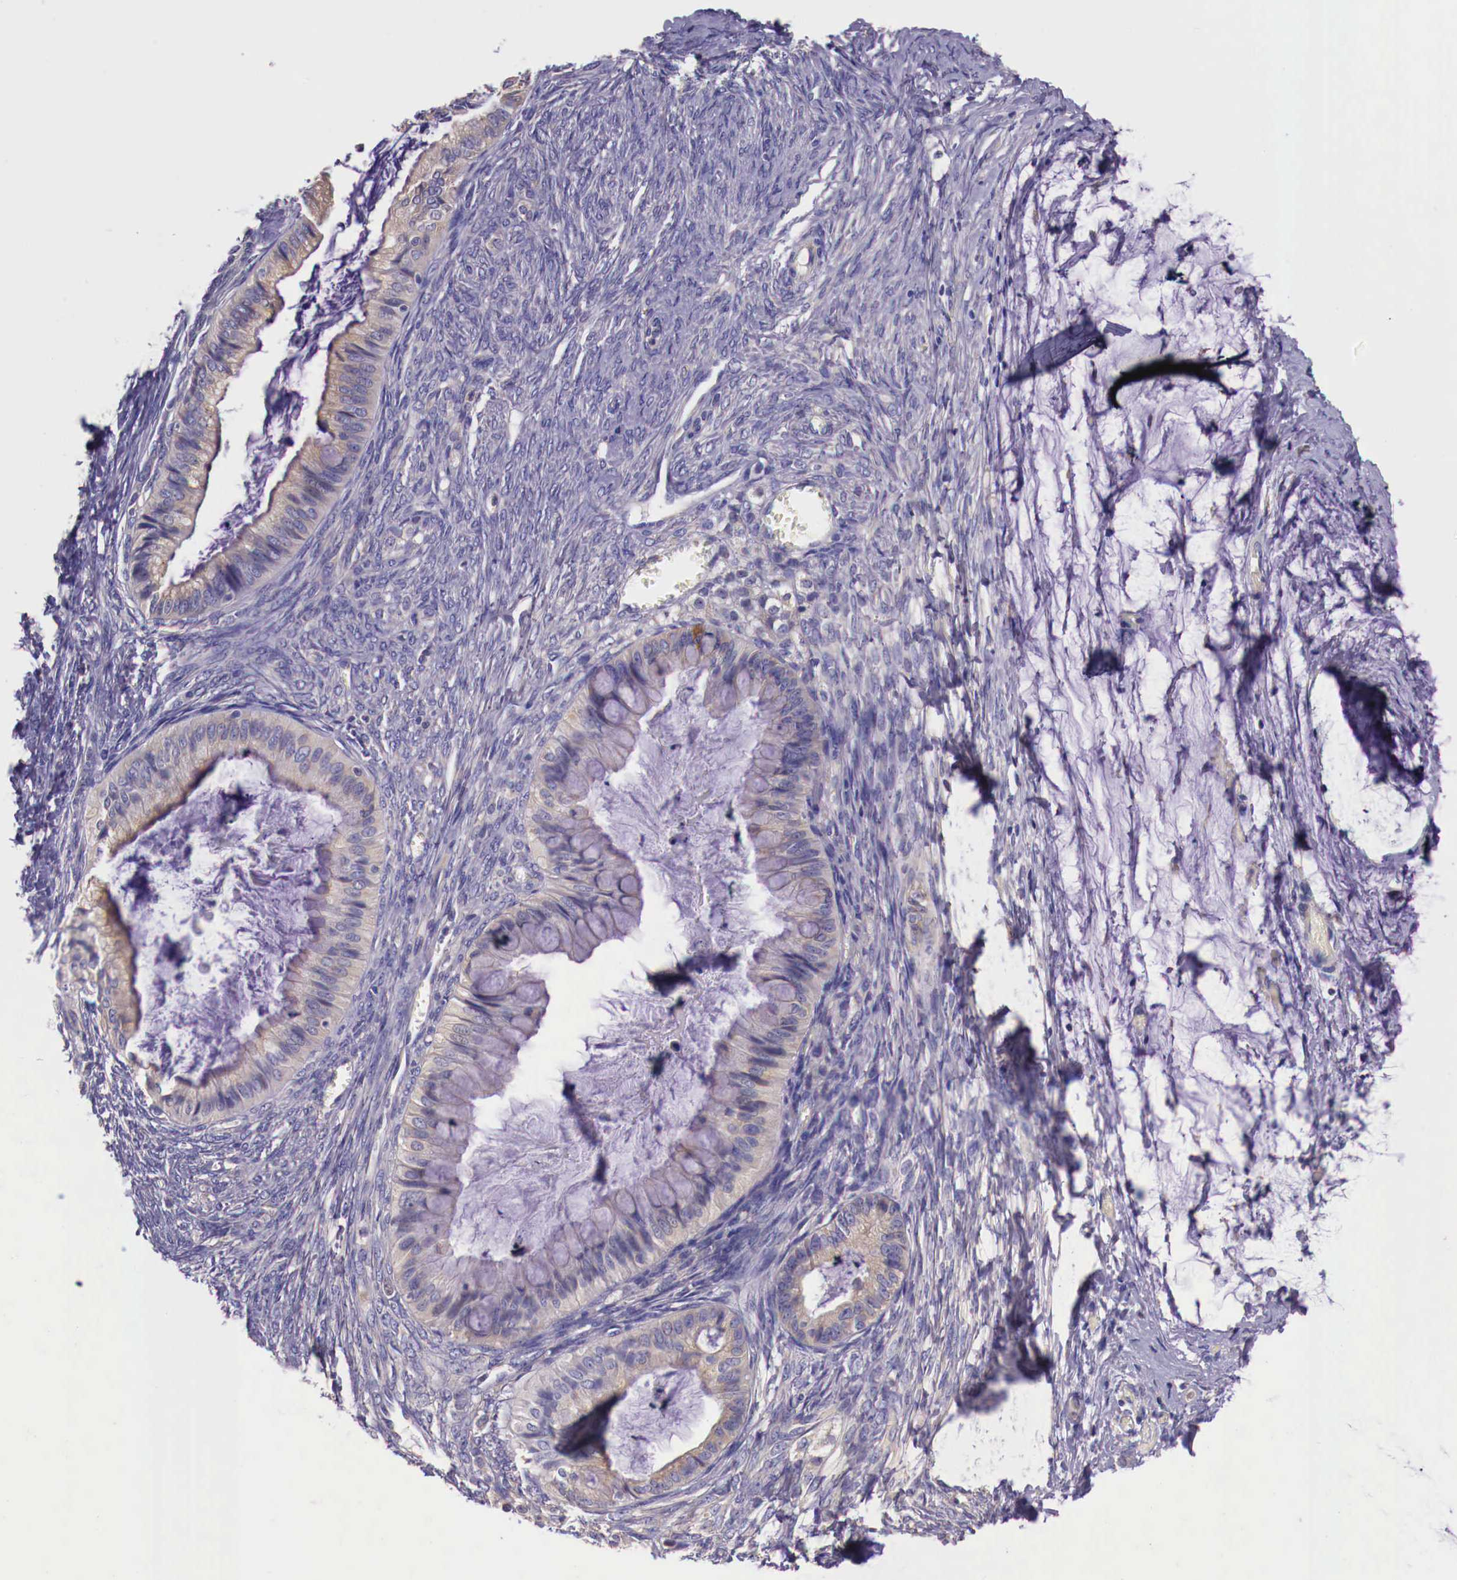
{"staining": {"intensity": "weak", "quantity": "25%-75%", "location": "cytoplasmic/membranous"}, "tissue": "ovarian cancer", "cell_type": "Tumor cells", "image_type": "cancer", "snomed": [{"axis": "morphology", "description": "Cystadenocarcinoma, mucinous, NOS"}, {"axis": "topography", "description": "Ovary"}], "caption": "Immunohistochemistry micrograph of ovarian cancer (mucinous cystadenocarcinoma) stained for a protein (brown), which reveals low levels of weak cytoplasmic/membranous staining in about 25%-75% of tumor cells.", "gene": "GRIPAP1", "patient": {"sex": "female", "age": 57}}